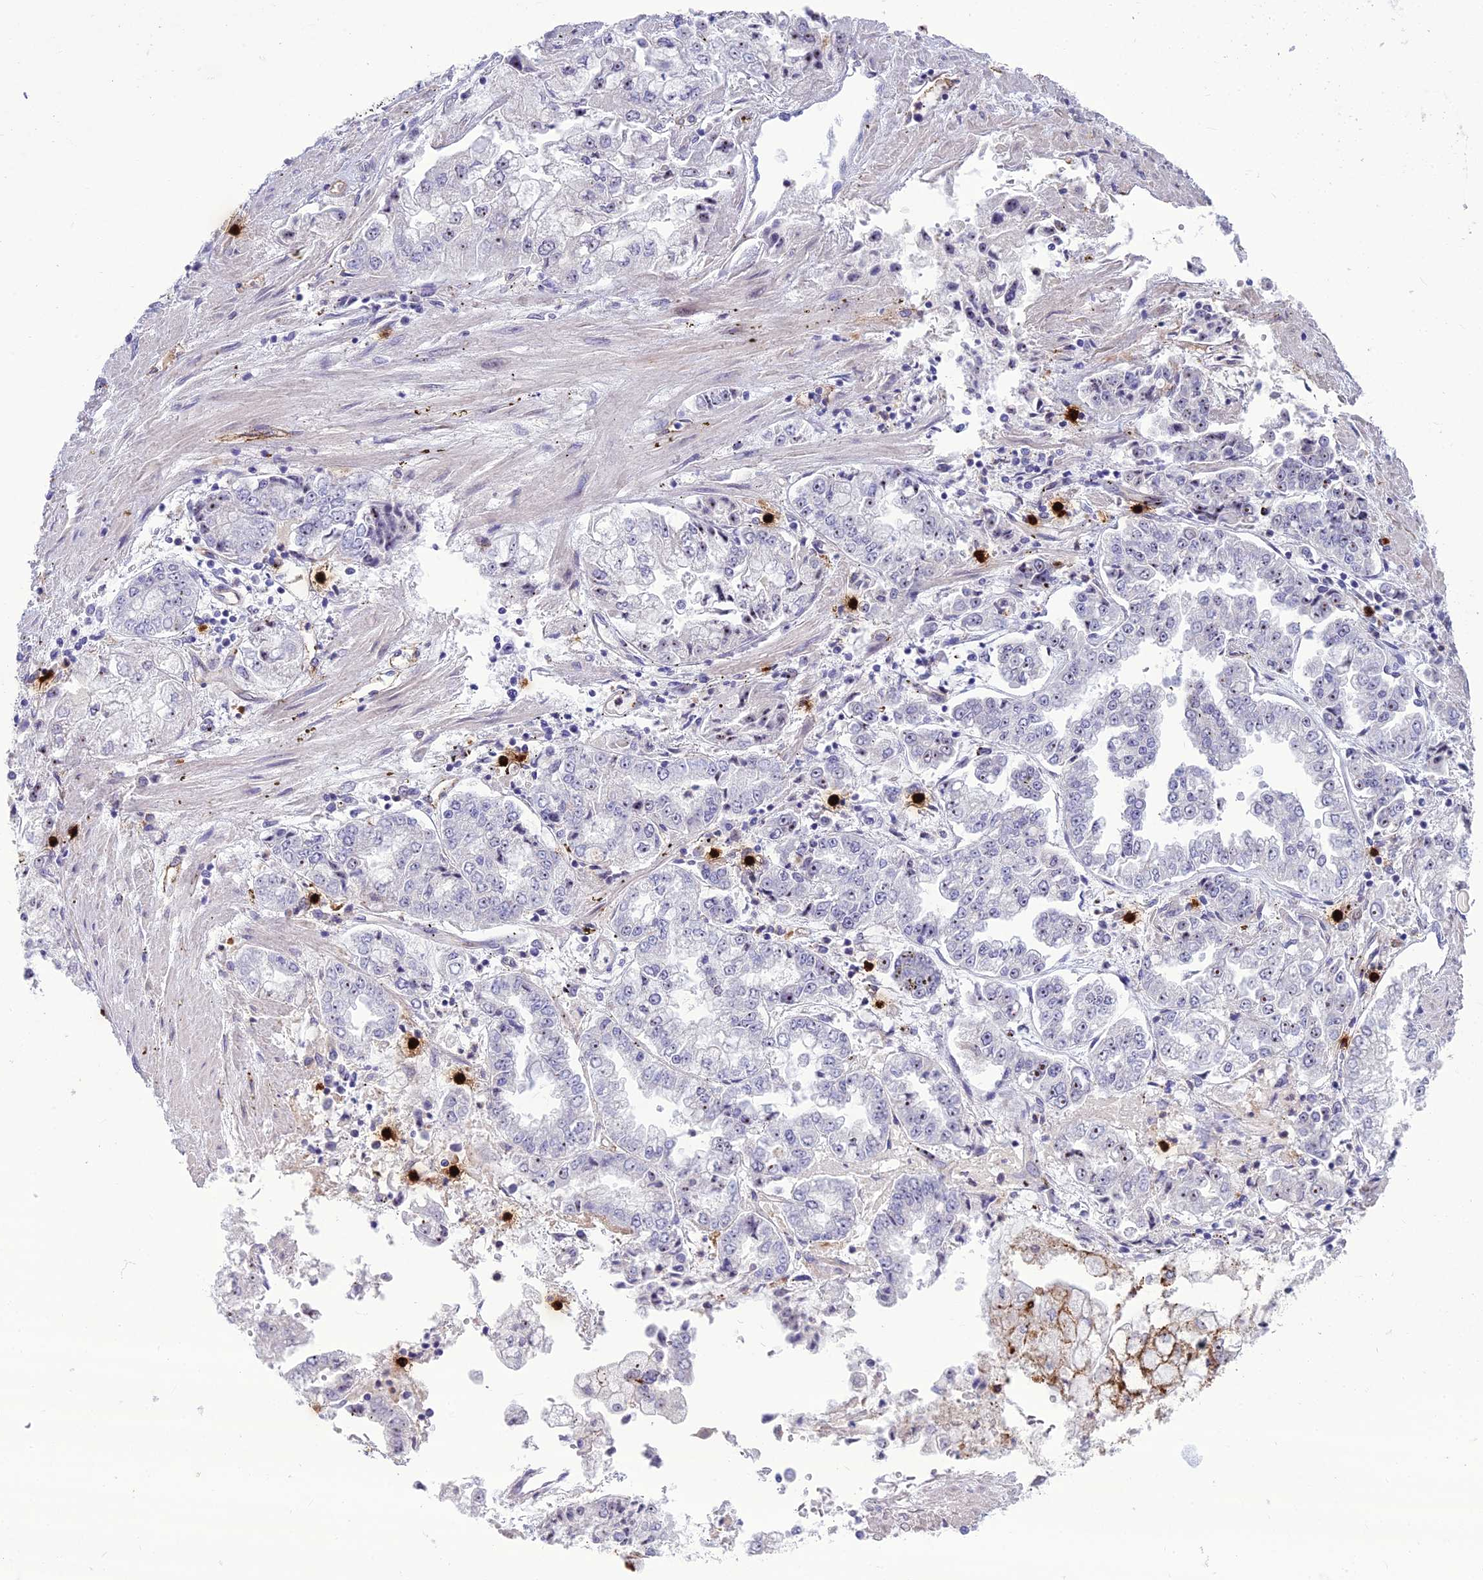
{"staining": {"intensity": "negative", "quantity": "none", "location": "none"}, "tissue": "stomach cancer", "cell_type": "Tumor cells", "image_type": "cancer", "snomed": [{"axis": "morphology", "description": "Adenocarcinoma, NOS"}, {"axis": "topography", "description": "Stomach"}], "caption": "Immunohistochemical staining of human stomach cancer reveals no significant positivity in tumor cells.", "gene": "BBS7", "patient": {"sex": "male", "age": 76}}